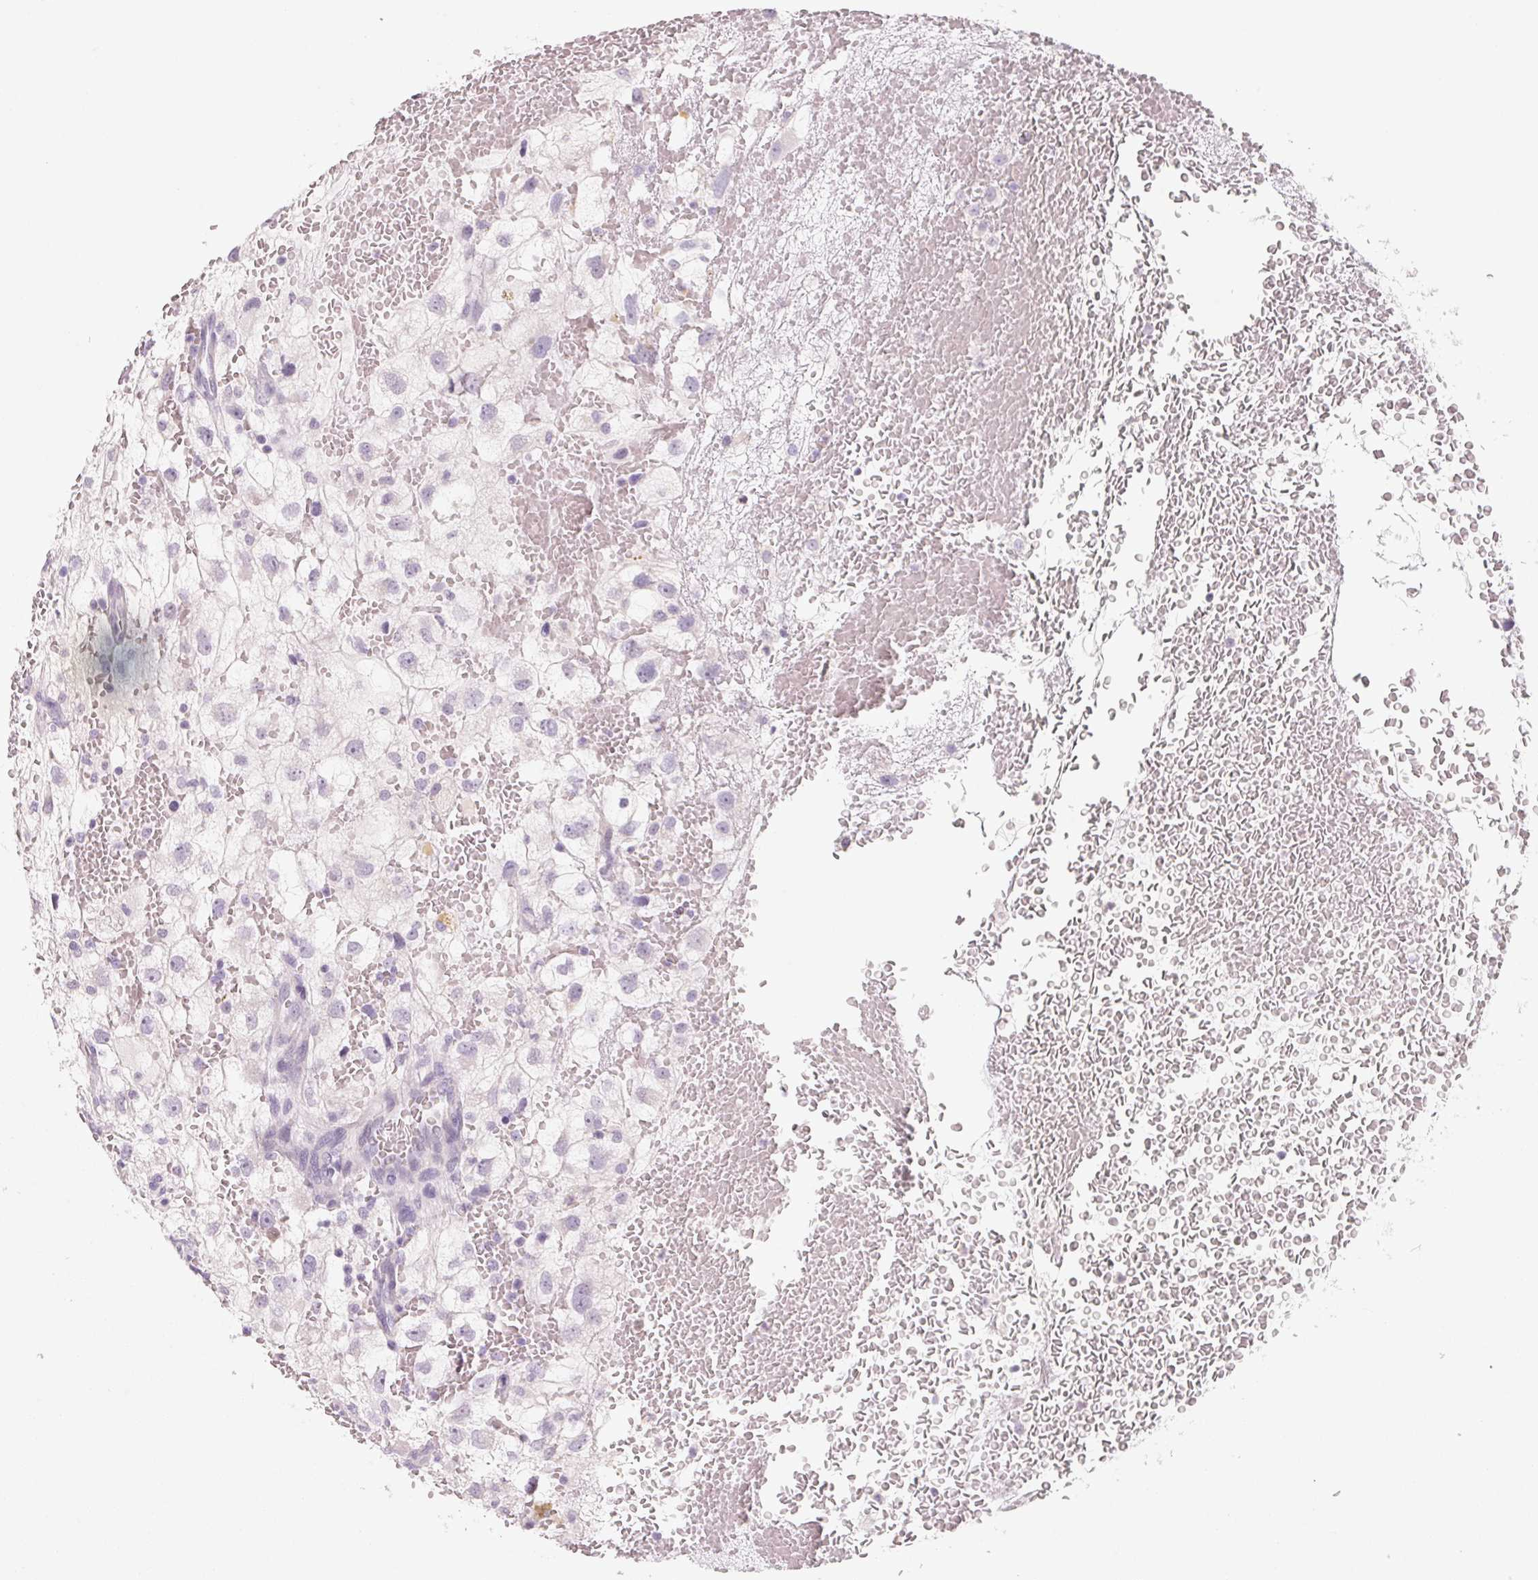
{"staining": {"intensity": "negative", "quantity": "none", "location": "none"}, "tissue": "renal cancer", "cell_type": "Tumor cells", "image_type": "cancer", "snomed": [{"axis": "morphology", "description": "Adenocarcinoma, NOS"}, {"axis": "topography", "description": "Kidney"}], "caption": "A photomicrograph of human adenocarcinoma (renal) is negative for staining in tumor cells.", "gene": "FTCD", "patient": {"sex": "male", "age": 59}}